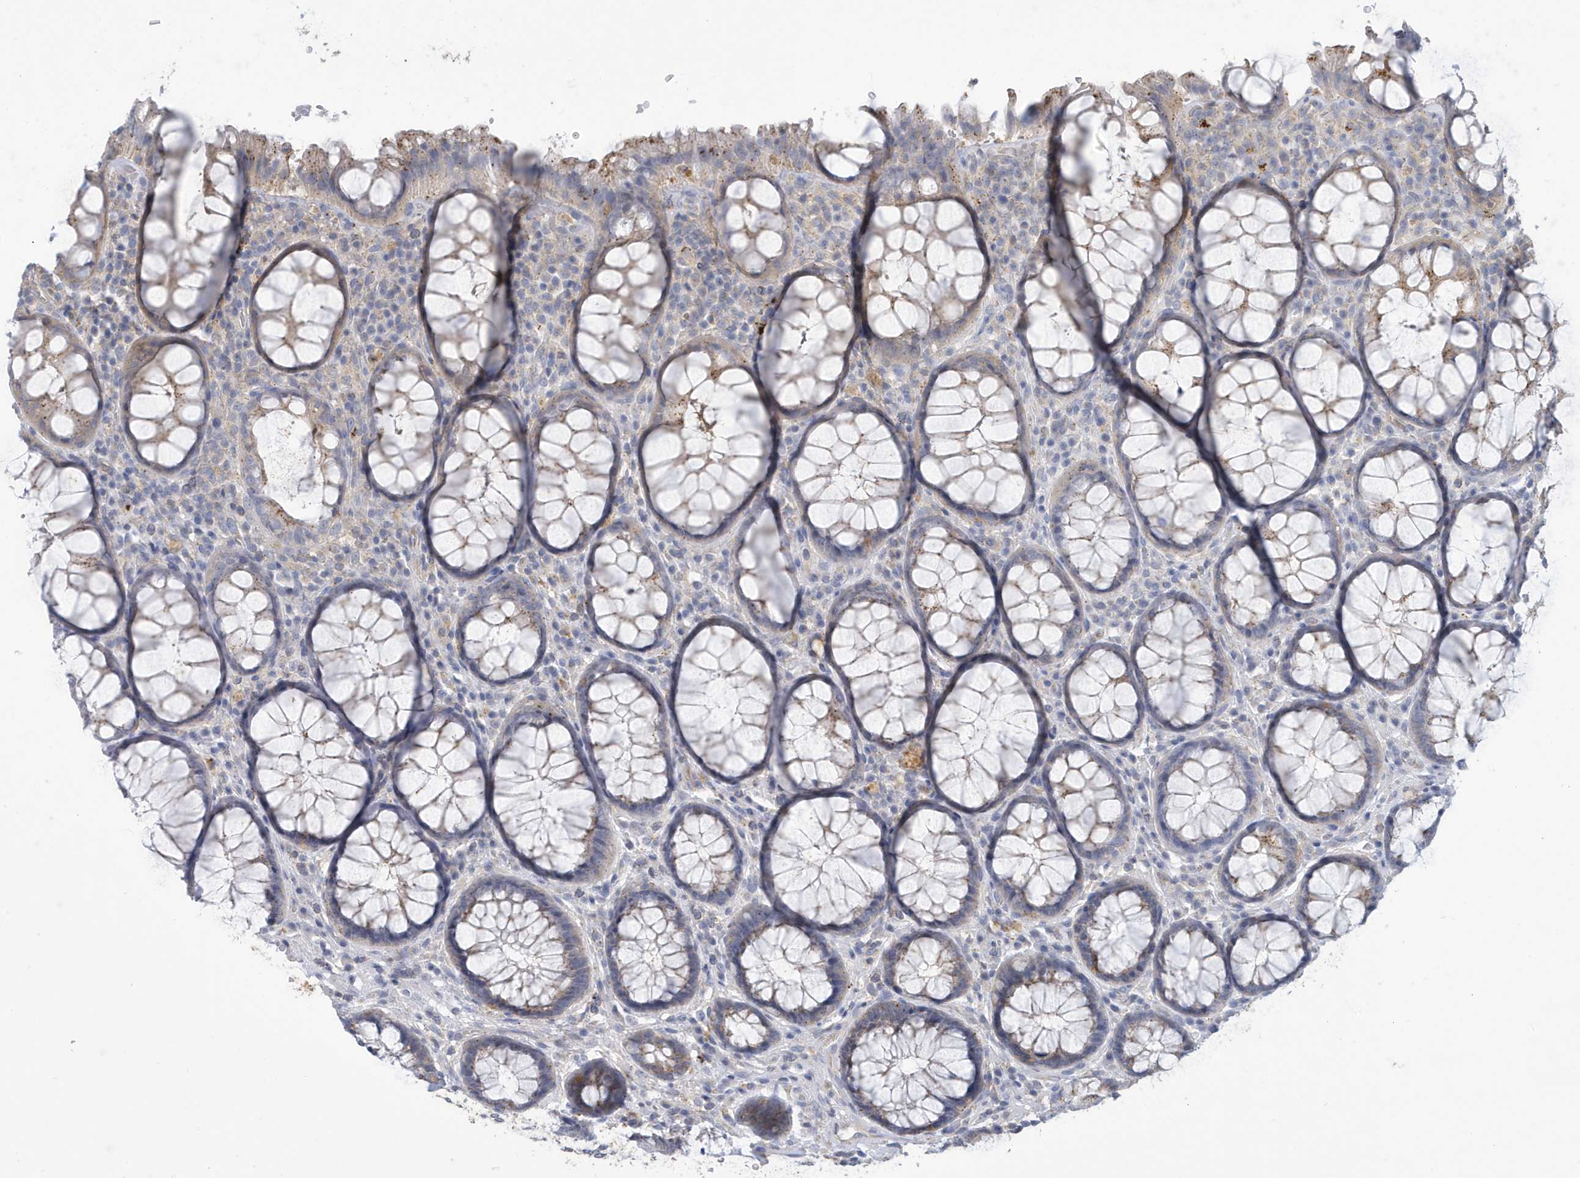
{"staining": {"intensity": "moderate", "quantity": "25%-75%", "location": "cytoplasmic/membranous"}, "tissue": "rectum", "cell_type": "Glandular cells", "image_type": "normal", "snomed": [{"axis": "morphology", "description": "Normal tissue, NOS"}, {"axis": "topography", "description": "Rectum"}], "caption": "The image reveals a brown stain indicating the presence of a protein in the cytoplasmic/membranous of glandular cells in rectum.", "gene": "VTA1", "patient": {"sex": "male", "age": 64}}